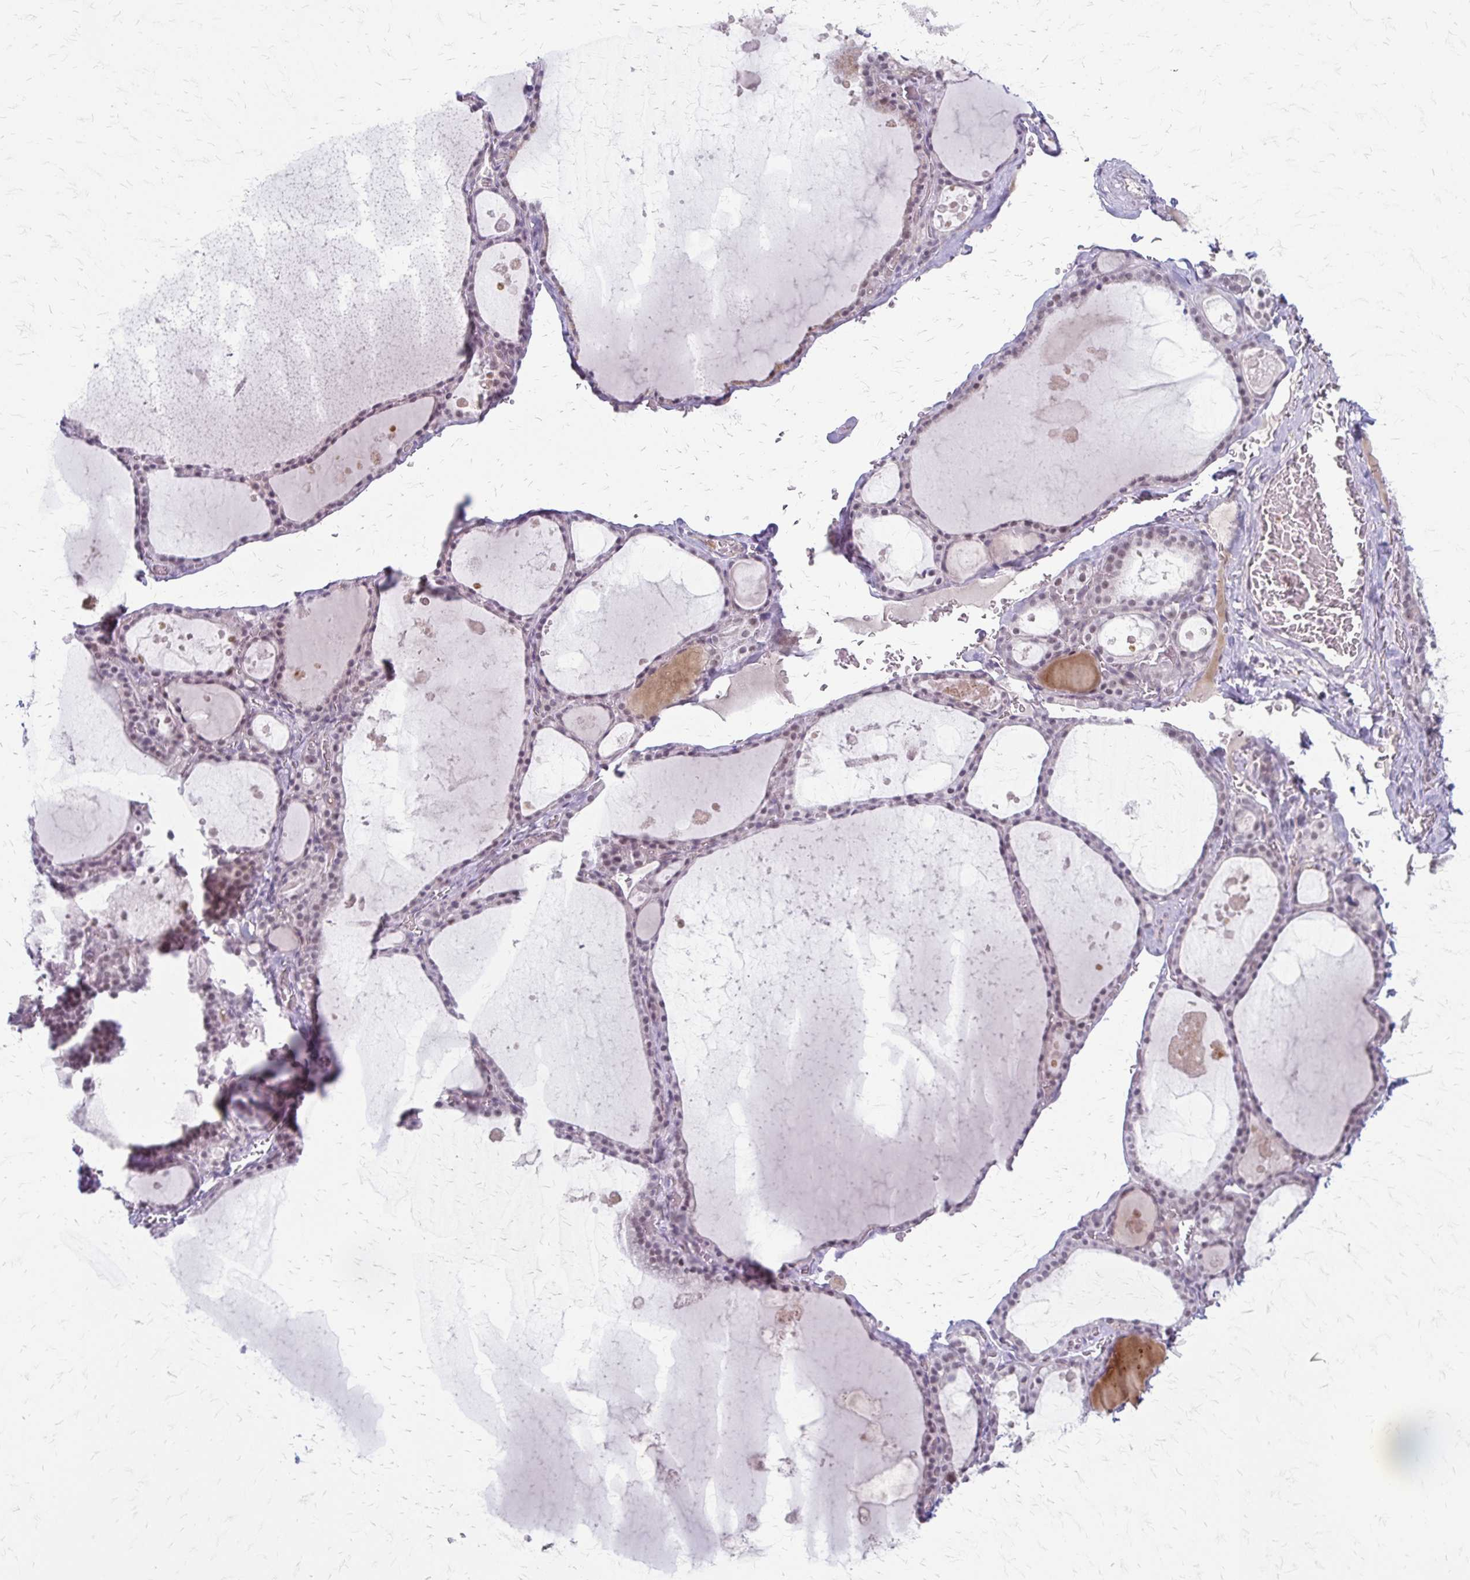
{"staining": {"intensity": "weak", "quantity": "<25%", "location": "nuclear"}, "tissue": "thyroid gland", "cell_type": "Glandular cells", "image_type": "normal", "snomed": [{"axis": "morphology", "description": "Normal tissue, NOS"}, {"axis": "topography", "description": "Thyroid gland"}], "caption": "High power microscopy image of an immunohistochemistry image of benign thyroid gland, revealing no significant staining in glandular cells. (Immunohistochemistry, brightfield microscopy, high magnification).", "gene": "EED", "patient": {"sex": "male", "age": 56}}